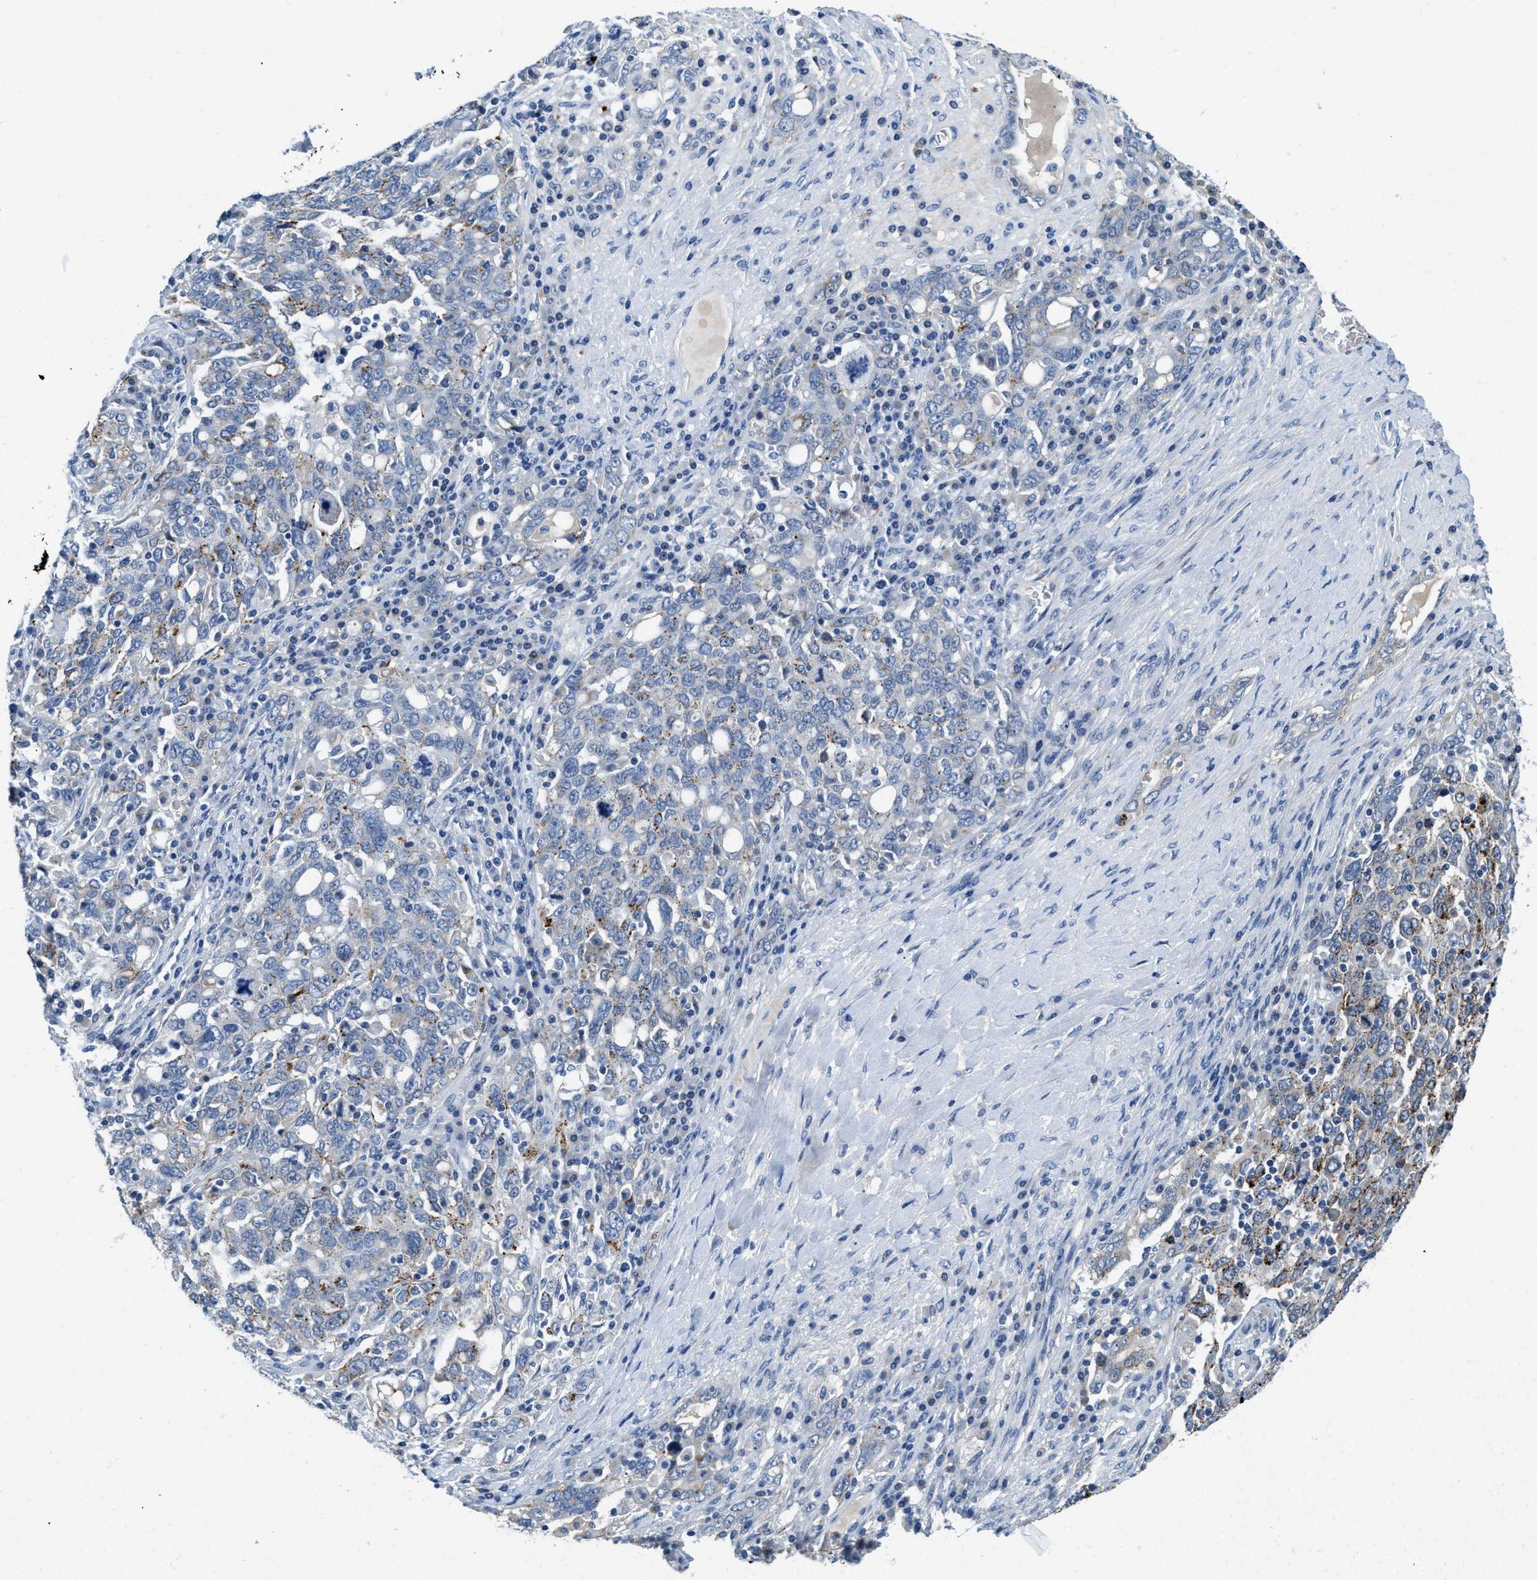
{"staining": {"intensity": "moderate", "quantity": "<25%", "location": "cytoplasmic/membranous"}, "tissue": "ovarian cancer", "cell_type": "Tumor cells", "image_type": "cancer", "snomed": [{"axis": "morphology", "description": "Carcinoma, endometroid"}, {"axis": "topography", "description": "Ovary"}], "caption": "Tumor cells exhibit low levels of moderate cytoplasmic/membranous staining in approximately <25% of cells in endometroid carcinoma (ovarian).", "gene": "TSPAN3", "patient": {"sex": "female", "age": 62}}